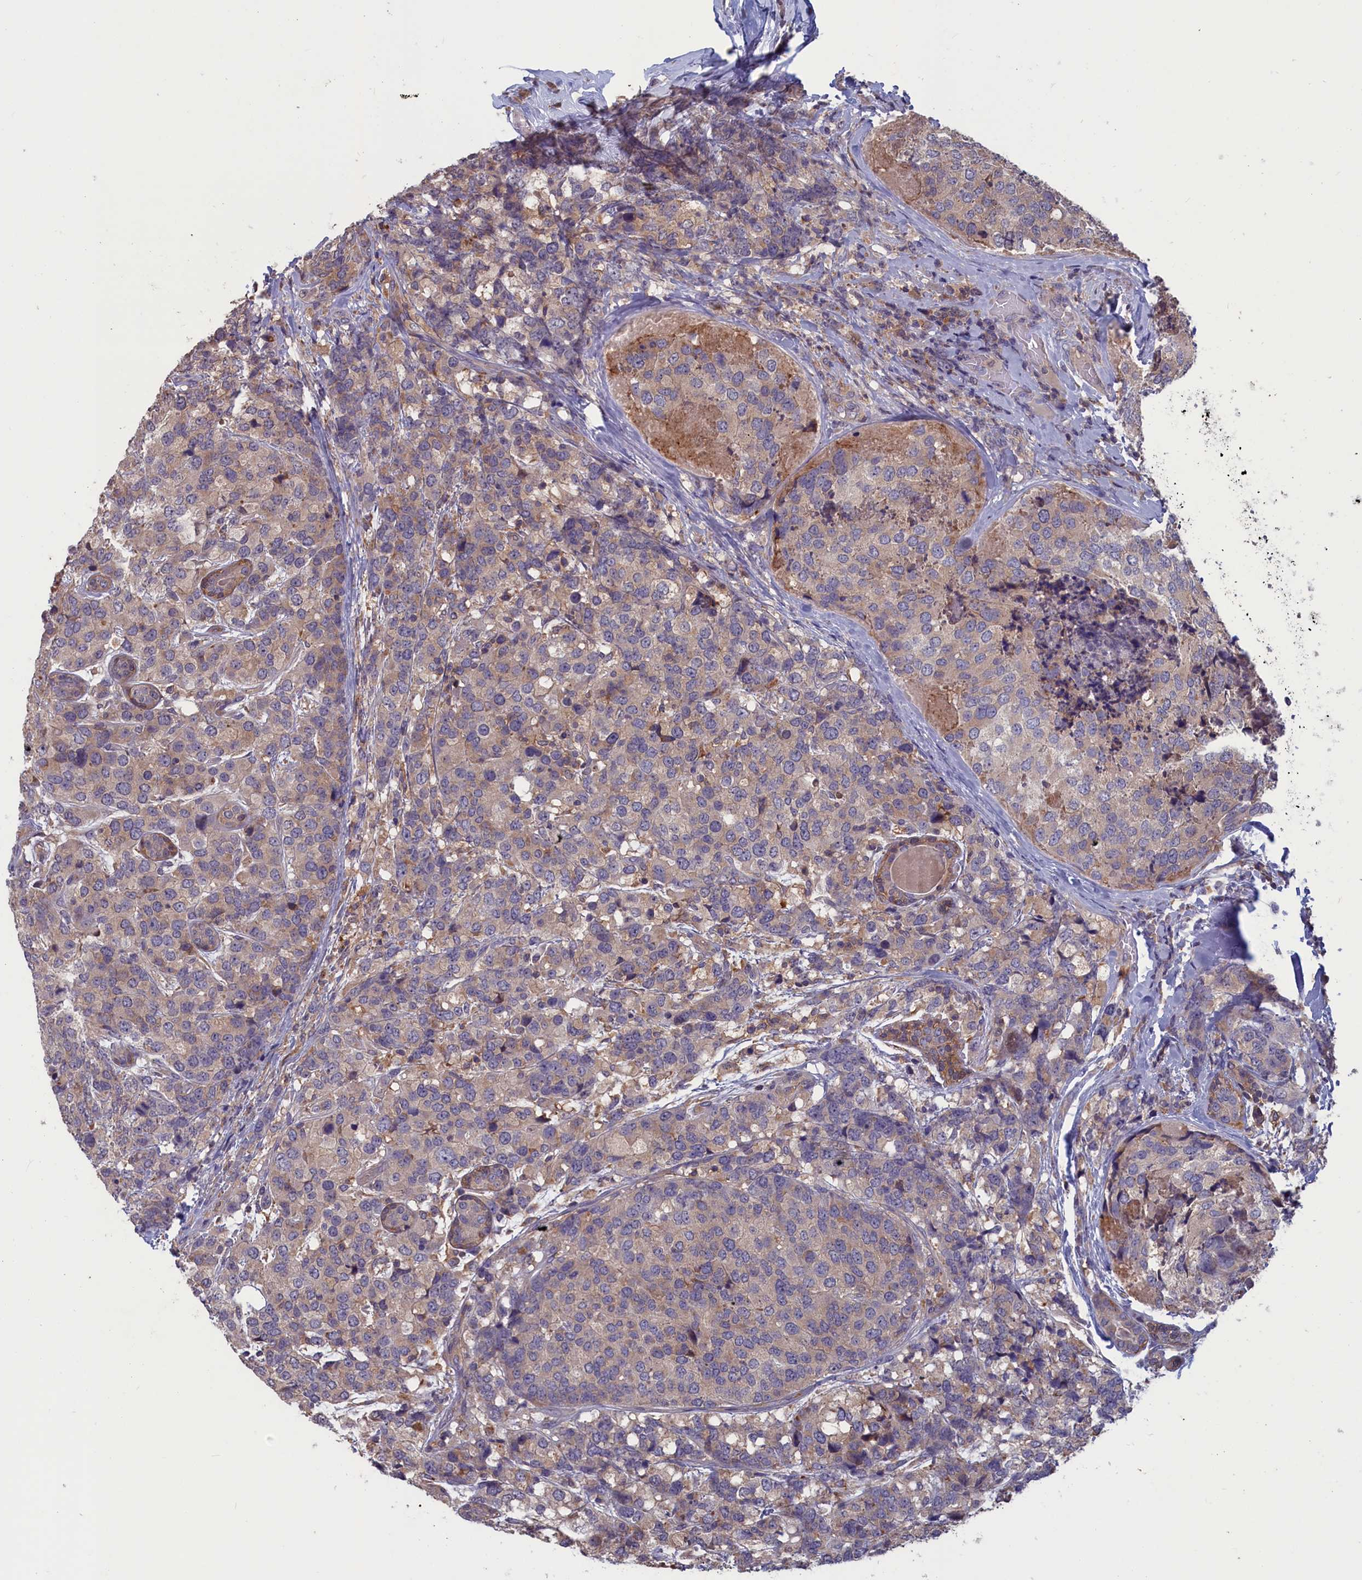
{"staining": {"intensity": "weak", "quantity": "25%-75%", "location": "cytoplasmic/membranous"}, "tissue": "breast cancer", "cell_type": "Tumor cells", "image_type": "cancer", "snomed": [{"axis": "morphology", "description": "Lobular carcinoma"}, {"axis": "topography", "description": "Breast"}], "caption": "A brown stain highlights weak cytoplasmic/membranous staining of a protein in breast cancer (lobular carcinoma) tumor cells.", "gene": "CACTIN", "patient": {"sex": "female", "age": 59}}